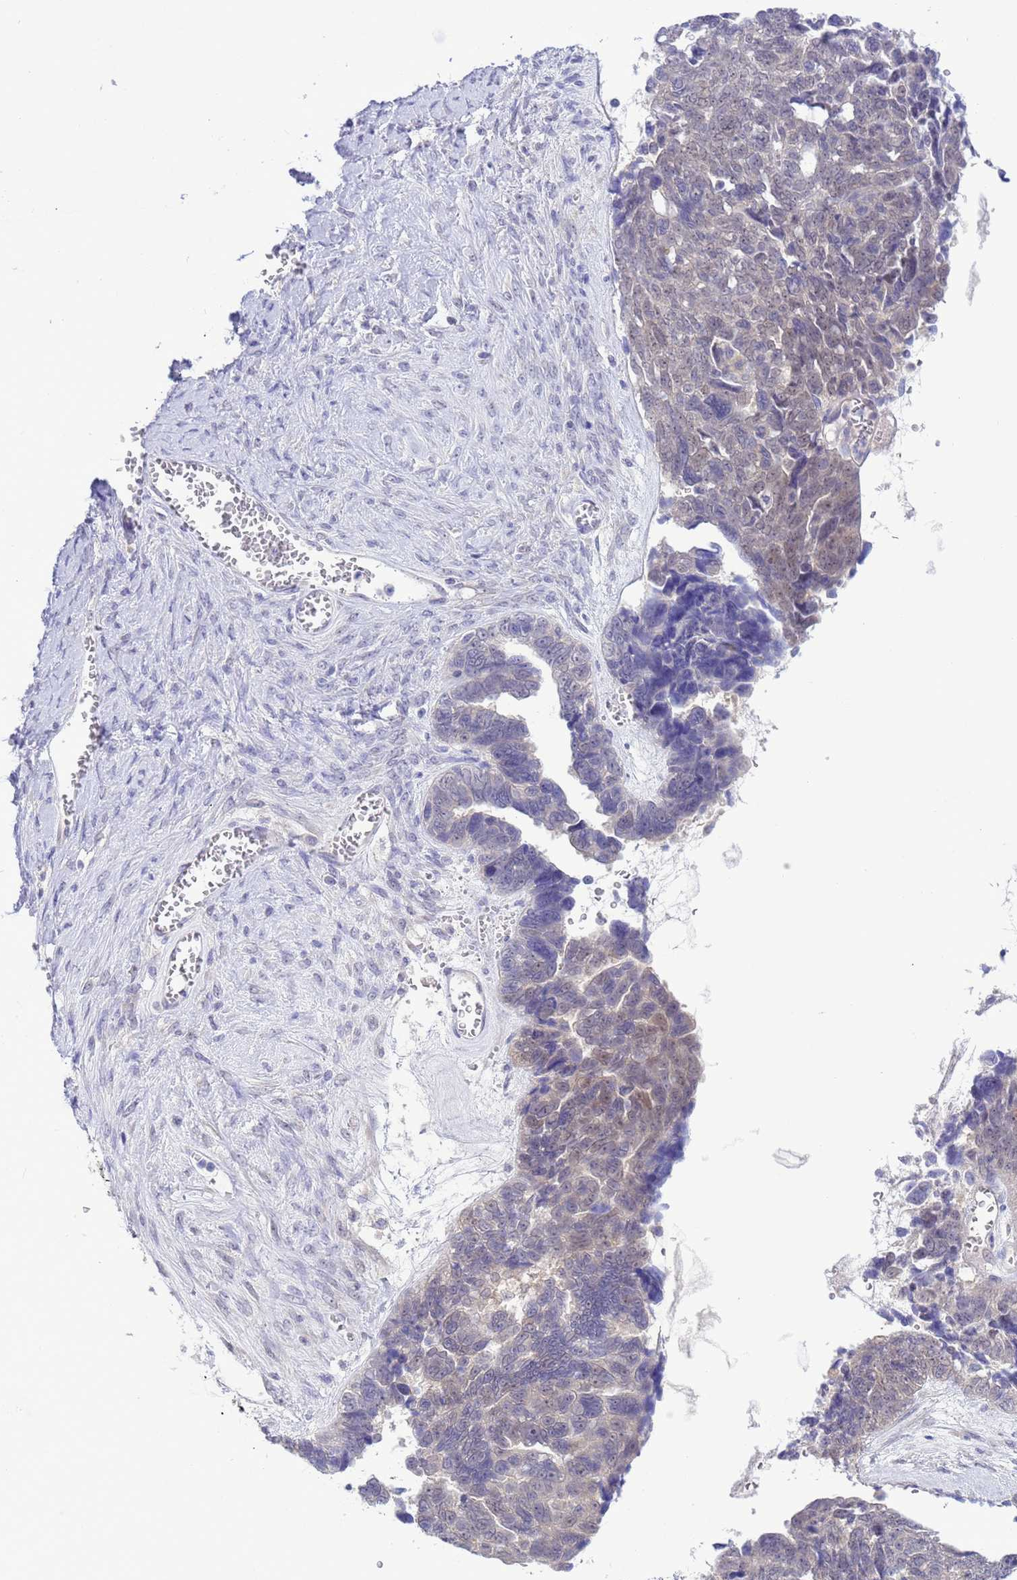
{"staining": {"intensity": "weak", "quantity": "<25%", "location": "nuclear"}, "tissue": "ovarian cancer", "cell_type": "Tumor cells", "image_type": "cancer", "snomed": [{"axis": "morphology", "description": "Cystadenocarcinoma, serous, NOS"}, {"axis": "topography", "description": "Ovary"}], "caption": "Immunohistochemistry (IHC) of serous cystadenocarcinoma (ovarian) exhibits no staining in tumor cells. The staining was performed using DAB (3,3'-diaminobenzidine) to visualize the protein expression in brown, while the nuclei were stained in blue with hematoxylin (Magnification: 20x).", "gene": "ZNF461", "patient": {"sex": "female", "age": 79}}